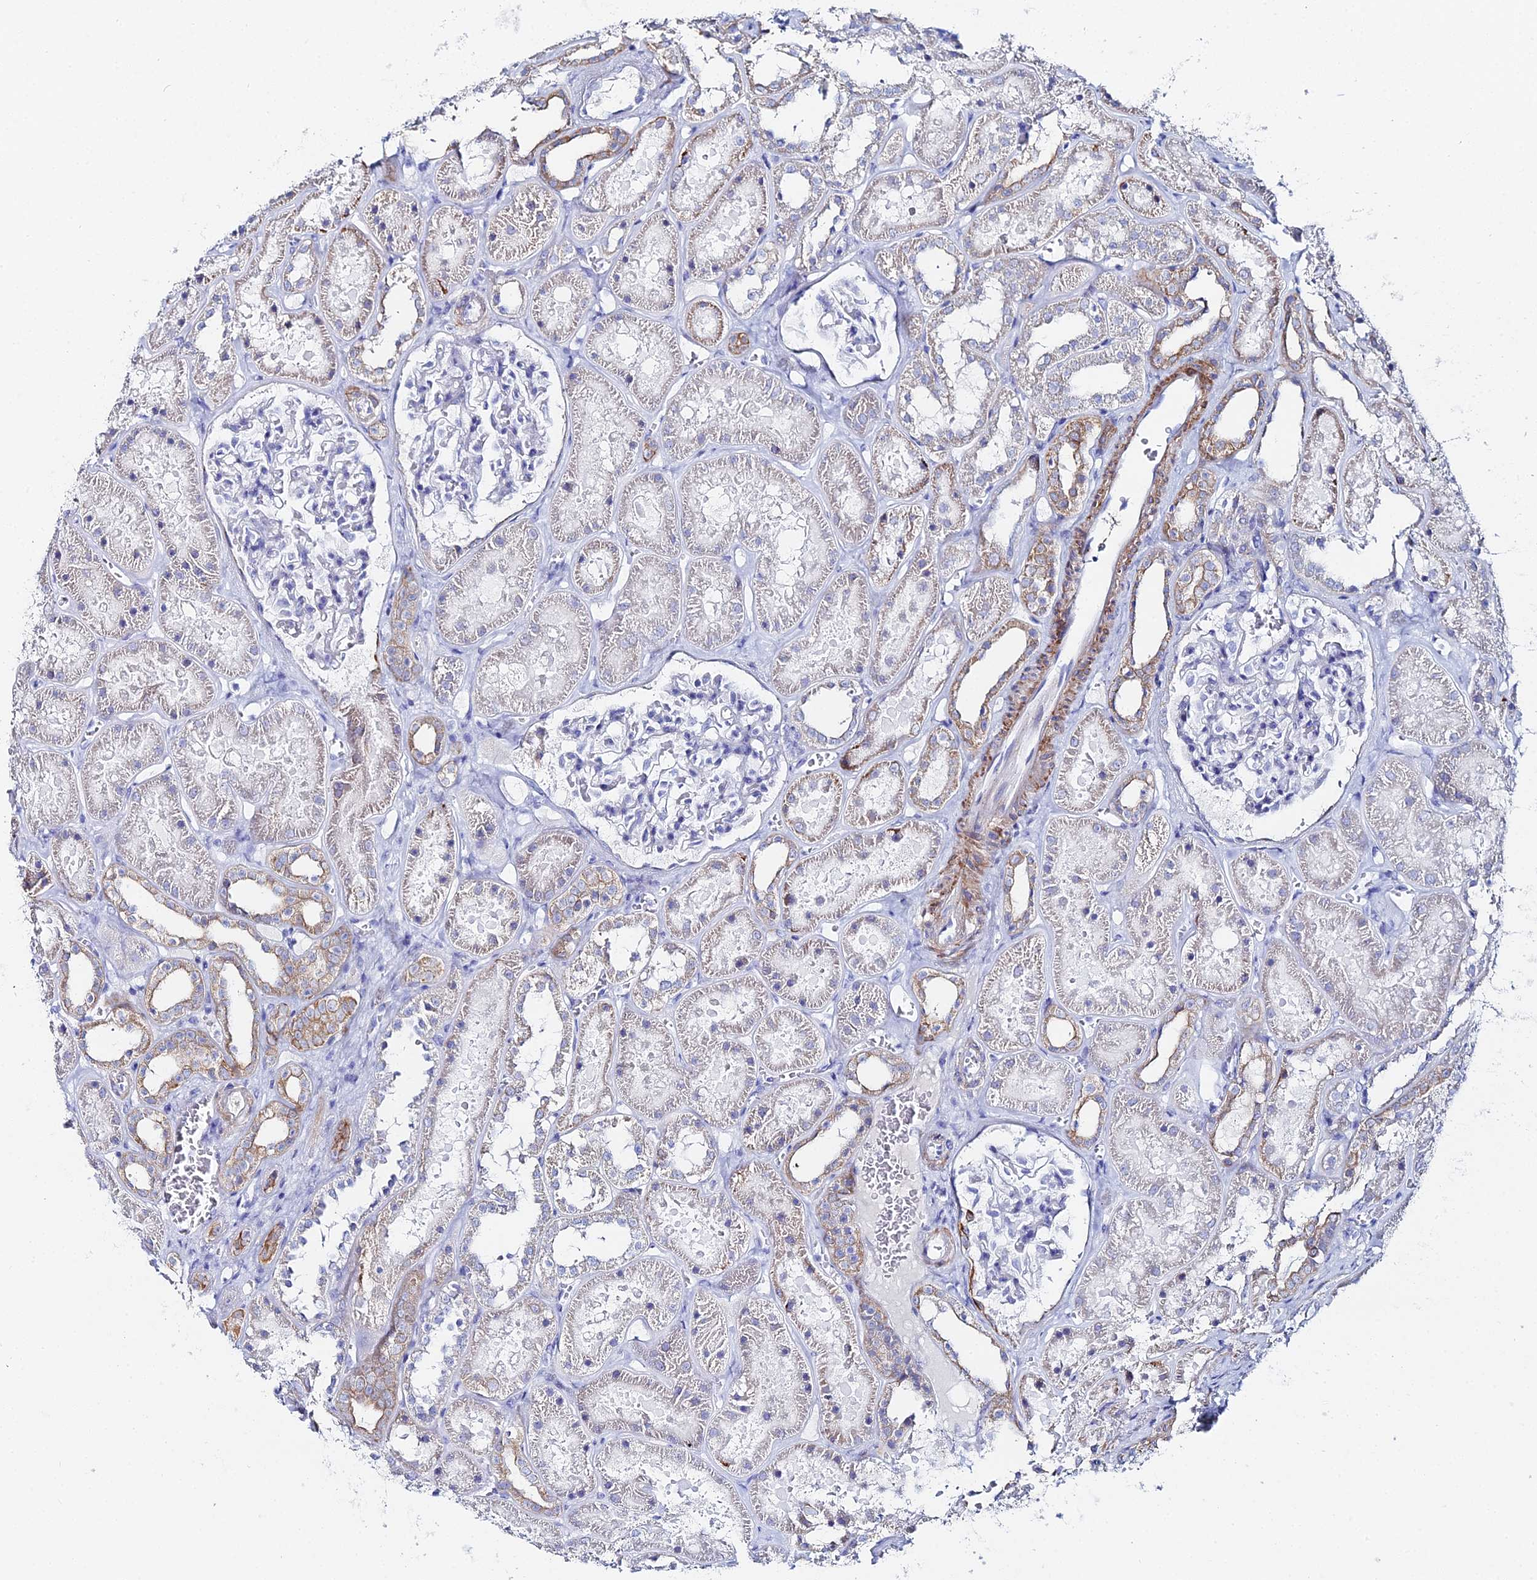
{"staining": {"intensity": "negative", "quantity": "none", "location": "none"}, "tissue": "kidney", "cell_type": "Cells in glomeruli", "image_type": "normal", "snomed": [{"axis": "morphology", "description": "Normal tissue, NOS"}, {"axis": "topography", "description": "Kidney"}], "caption": "Immunohistochemistry of unremarkable human kidney demonstrates no positivity in cells in glomeruli.", "gene": "DHX34", "patient": {"sex": "female", "age": 41}}